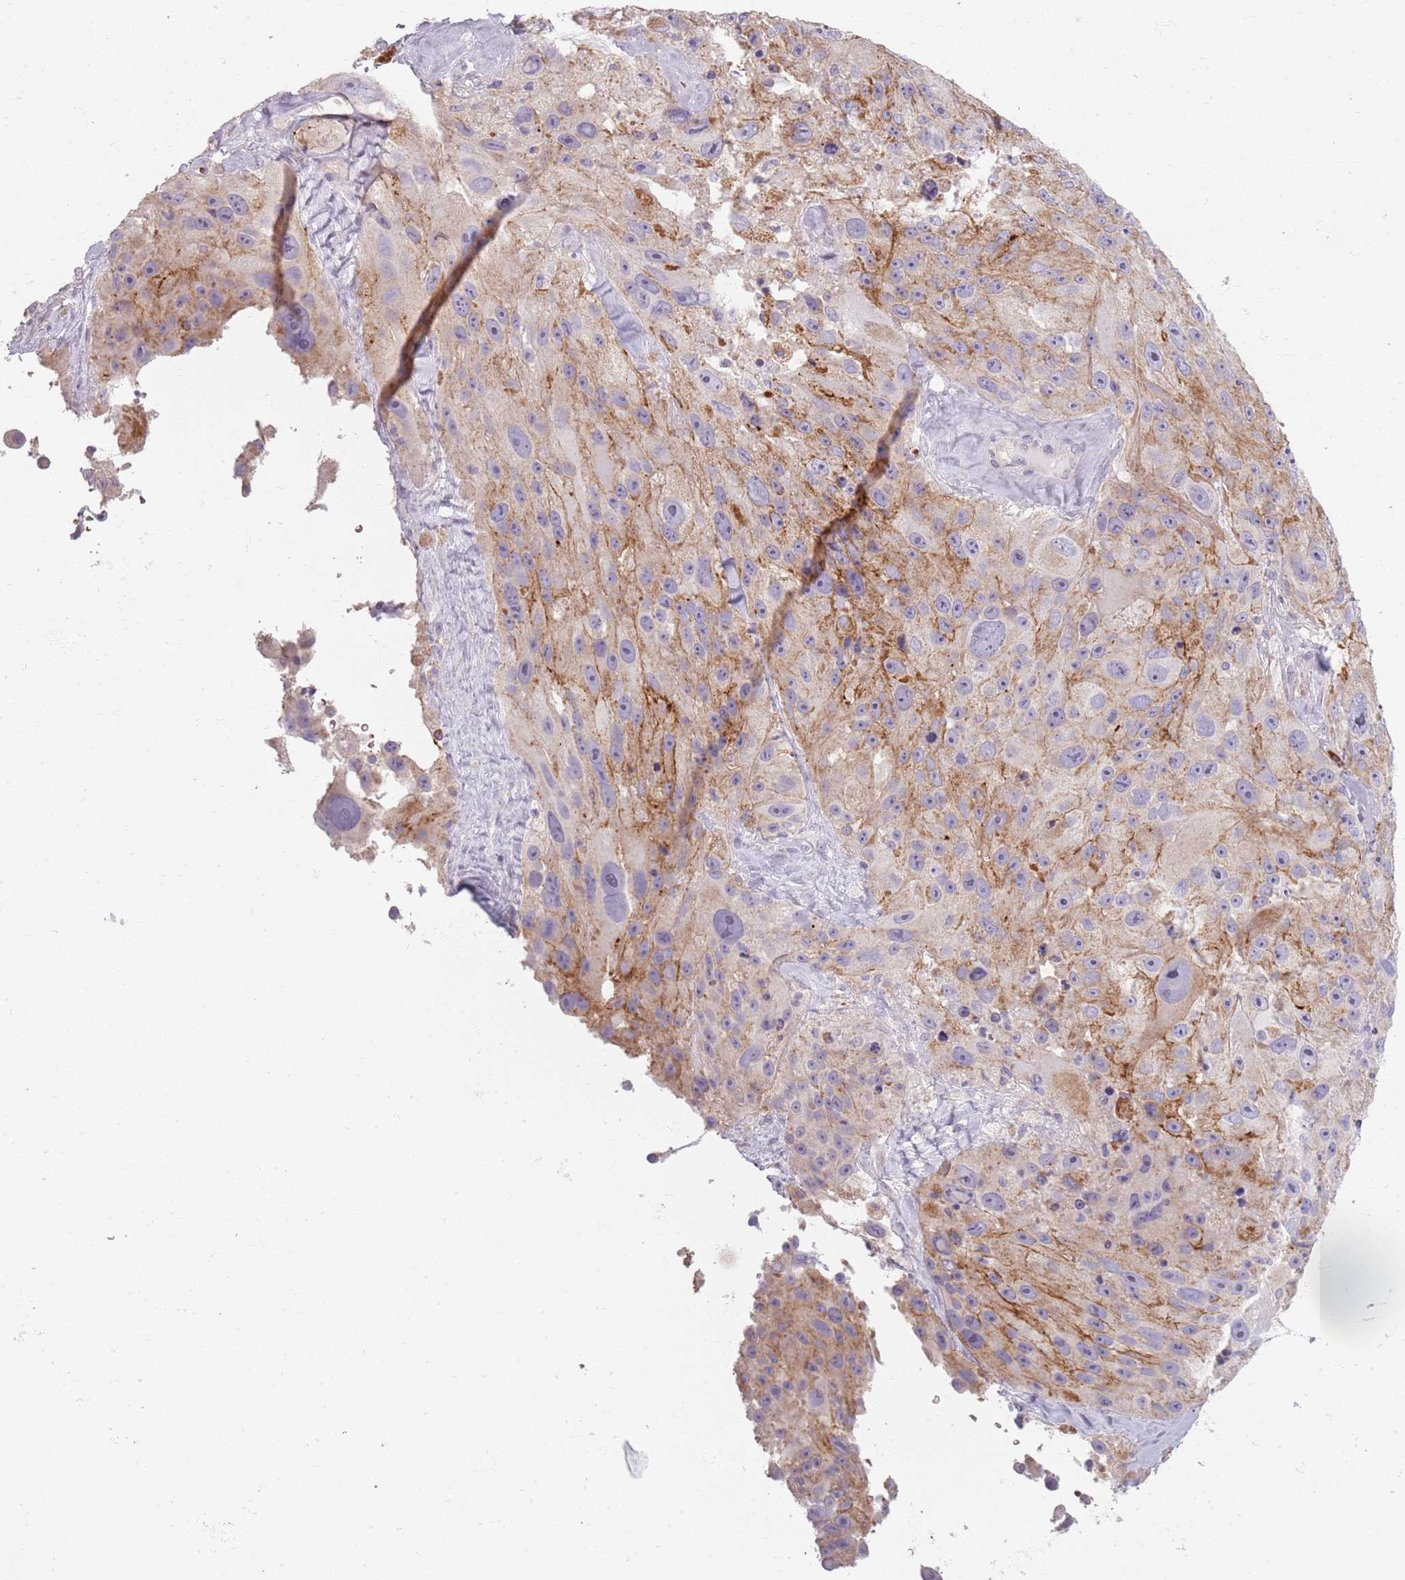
{"staining": {"intensity": "weak", "quantity": "25%-75%", "location": "cytoplasmic/membranous"}, "tissue": "melanoma", "cell_type": "Tumor cells", "image_type": "cancer", "snomed": [{"axis": "morphology", "description": "Malignant melanoma, Metastatic site"}, {"axis": "topography", "description": "Lymph node"}], "caption": "This micrograph demonstrates melanoma stained with IHC to label a protein in brown. The cytoplasmic/membranous of tumor cells show weak positivity for the protein. Nuclei are counter-stained blue.", "gene": "SYNGR3", "patient": {"sex": "male", "age": 62}}